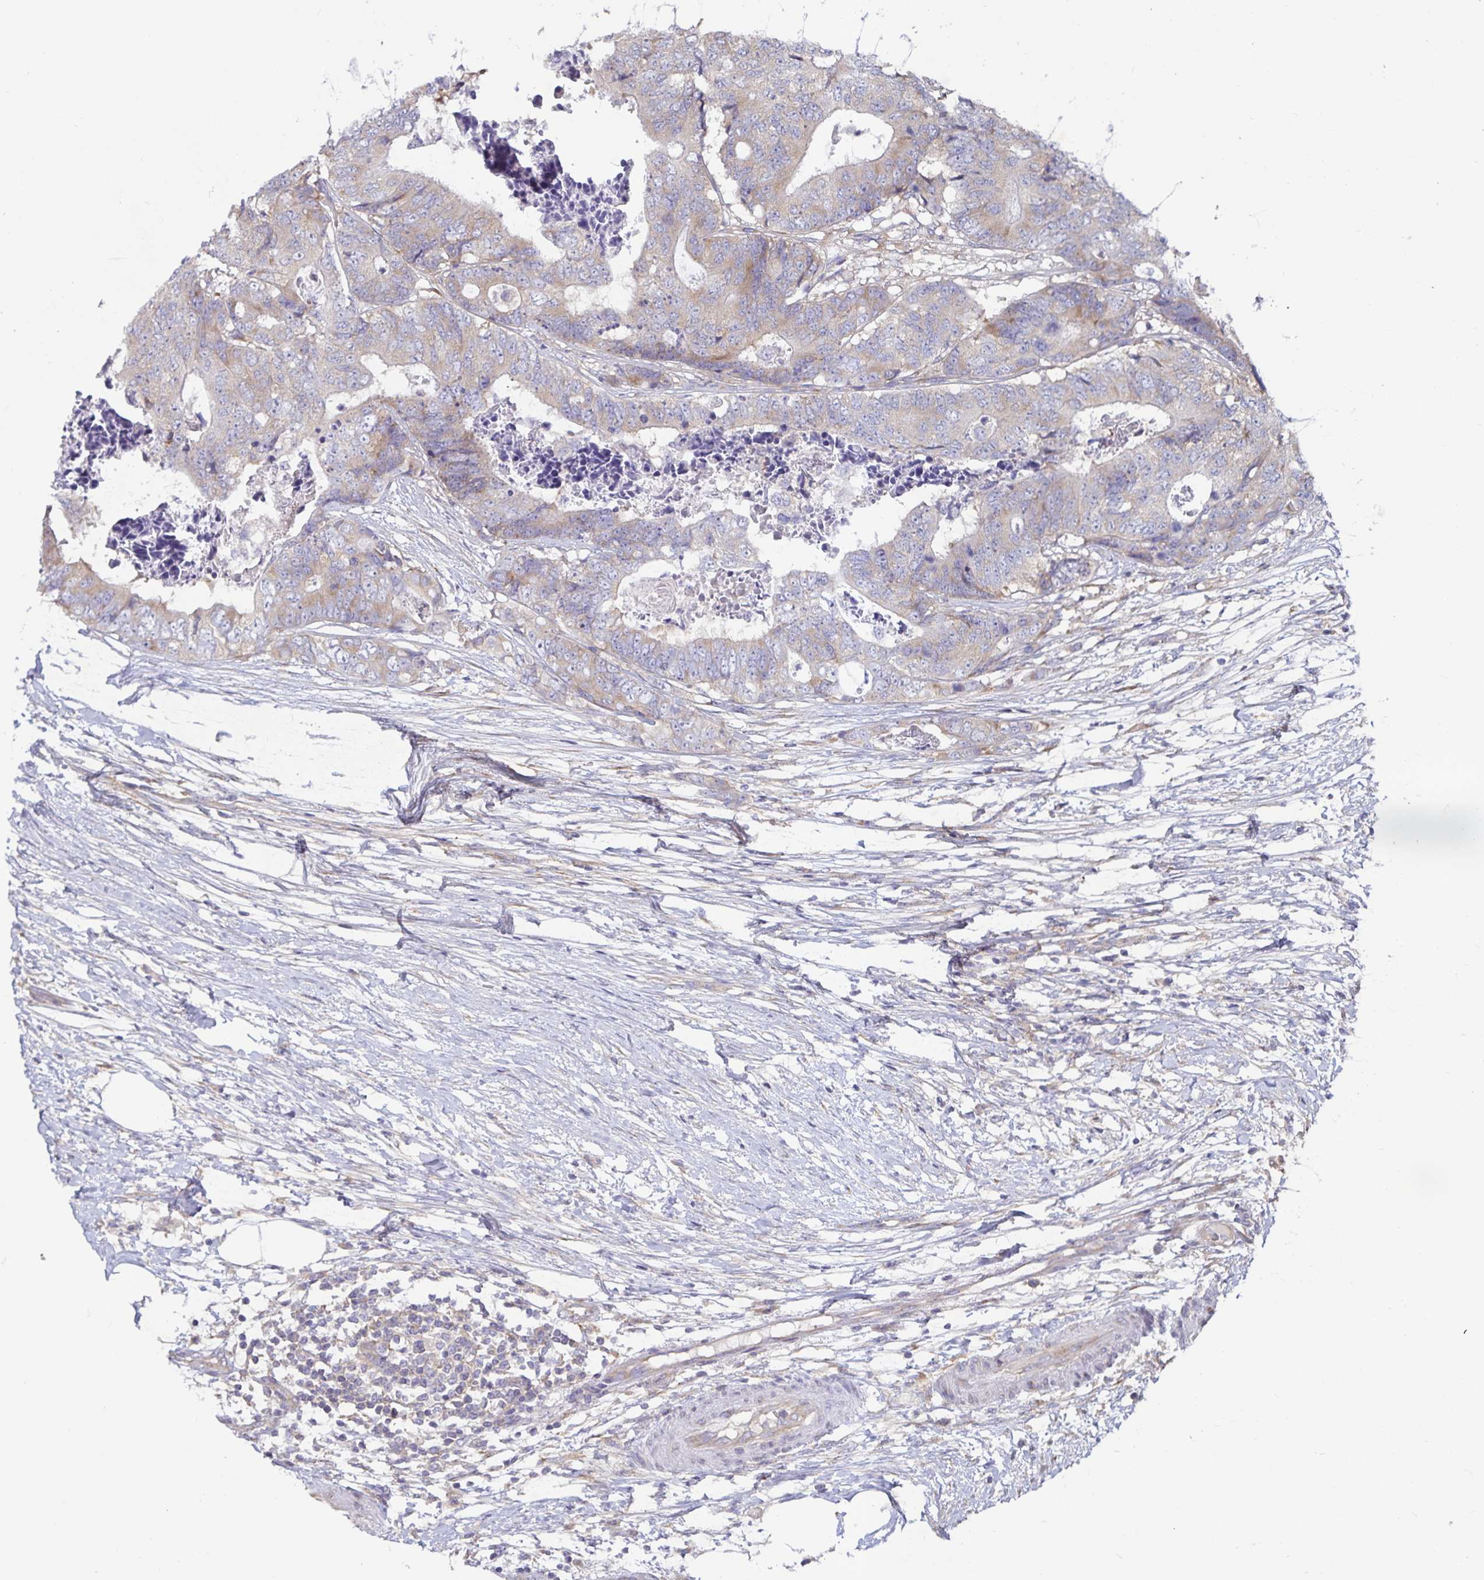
{"staining": {"intensity": "weak", "quantity": "25%-75%", "location": "cytoplasmic/membranous"}, "tissue": "colorectal cancer", "cell_type": "Tumor cells", "image_type": "cancer", "snomed": [{"axis": "morphology", "description": "Adenocarcinoma, NOS"}, {"axis": "topography", "description": "Colon"}], "caption": "A brown stain shows weak cytoplasmic/membranous staining of a protein in human adenocarcinoma (colorectal) tumor cells.", "gene": "FAM120A", "patient": {"sex": "female", "age": 48}}